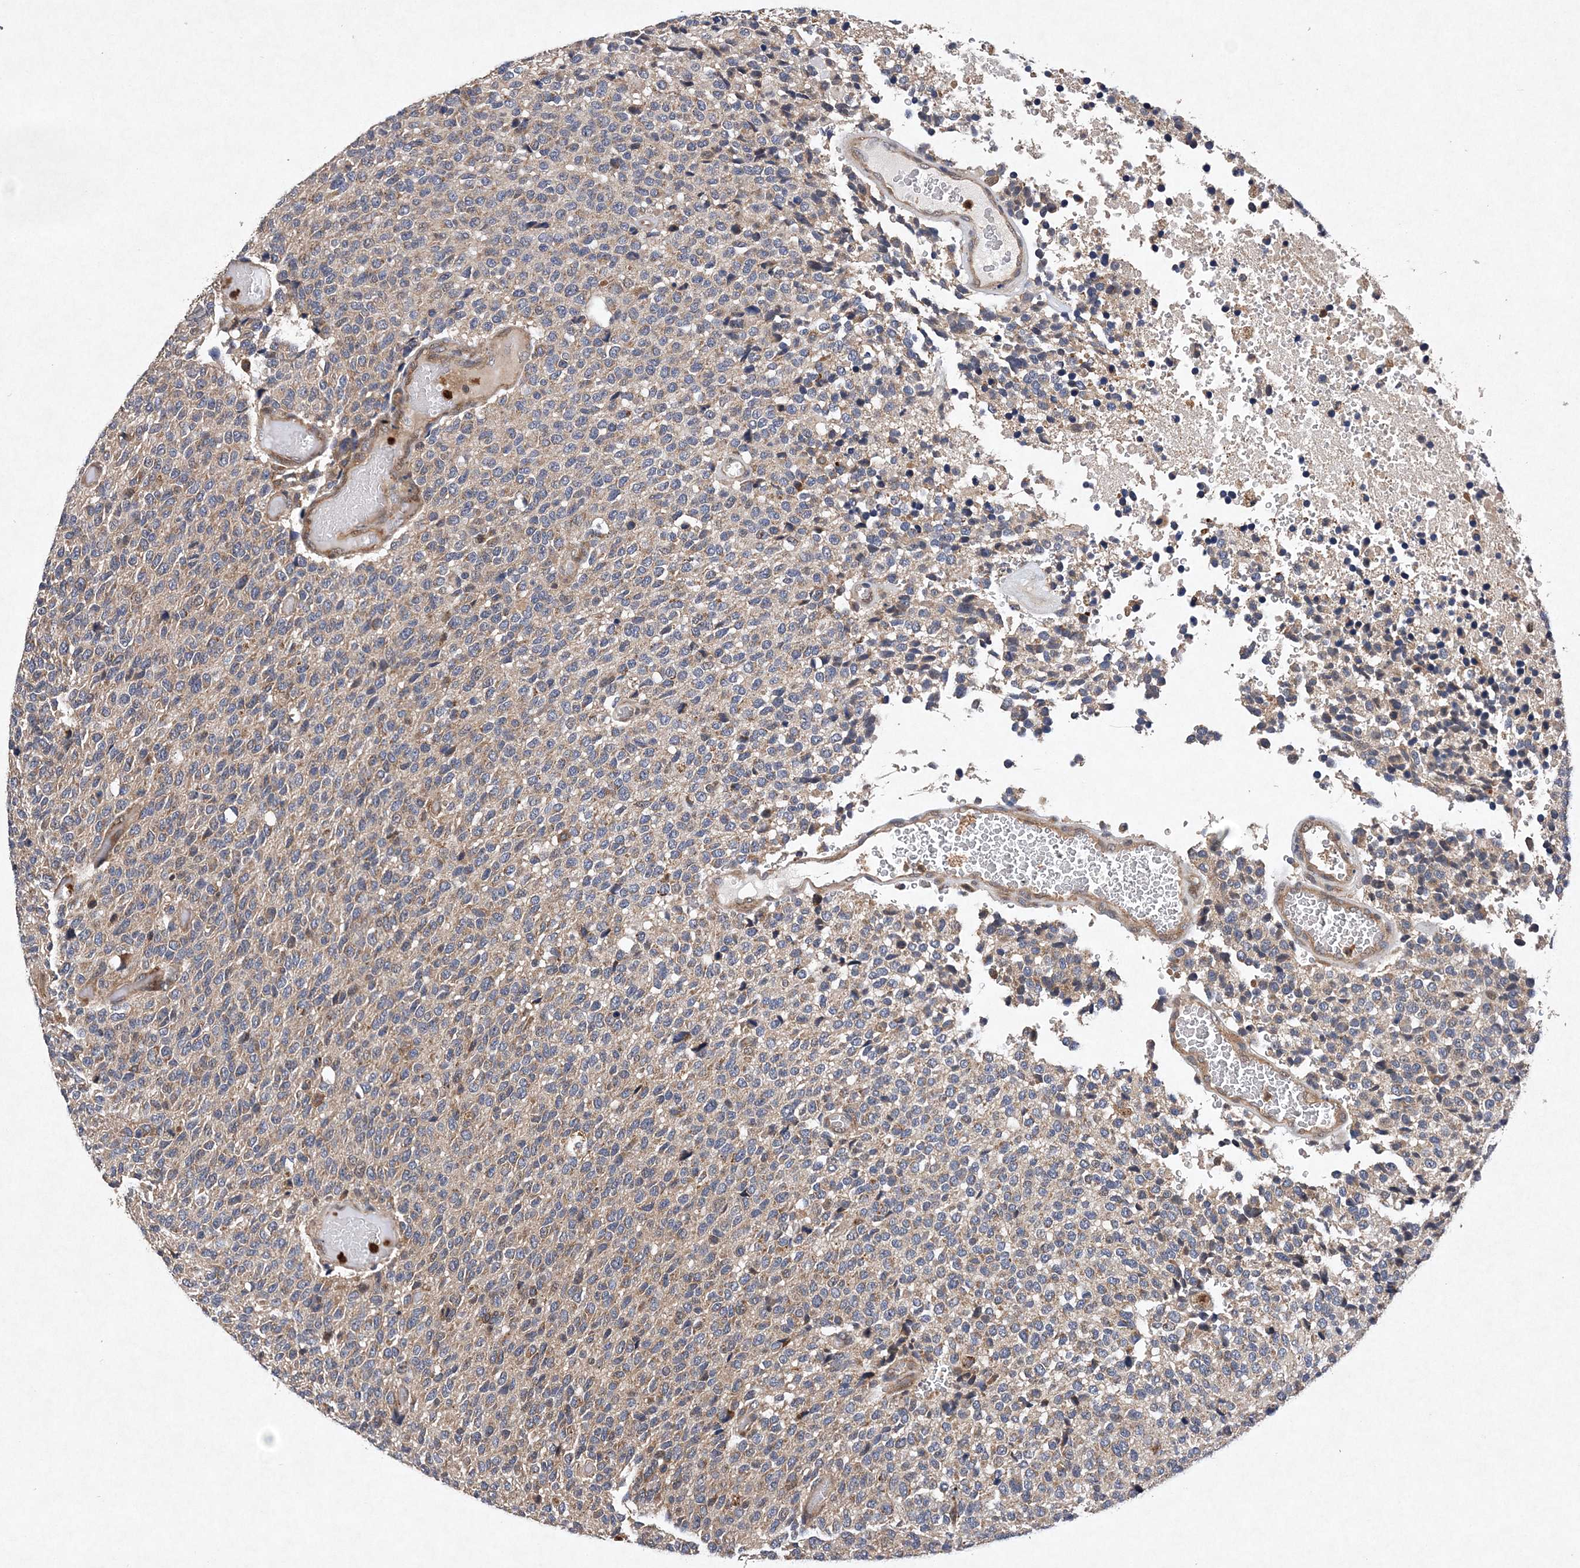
{"staining": {"intensity": "negative", "quantity": "none", "location": "none"}, "tissue": "glioma", "cell_type": "Tumor cells", "image_type": "cancer", "snomed": [{"axis": "morphology", "description": "Glioma, malignant, High grade"}, {"axis": "topography", "description": "pancreas cauda"}], "caption": "IHC image of neoplastic tissue: glioma stained with DAB (3,3'-diaminobenzidine) shows no significant protein positivity in tumor cells. (DAB IHC, high magnification).", "gene": "PROSER1", "patient": {"sex": "male", "age": 60}}